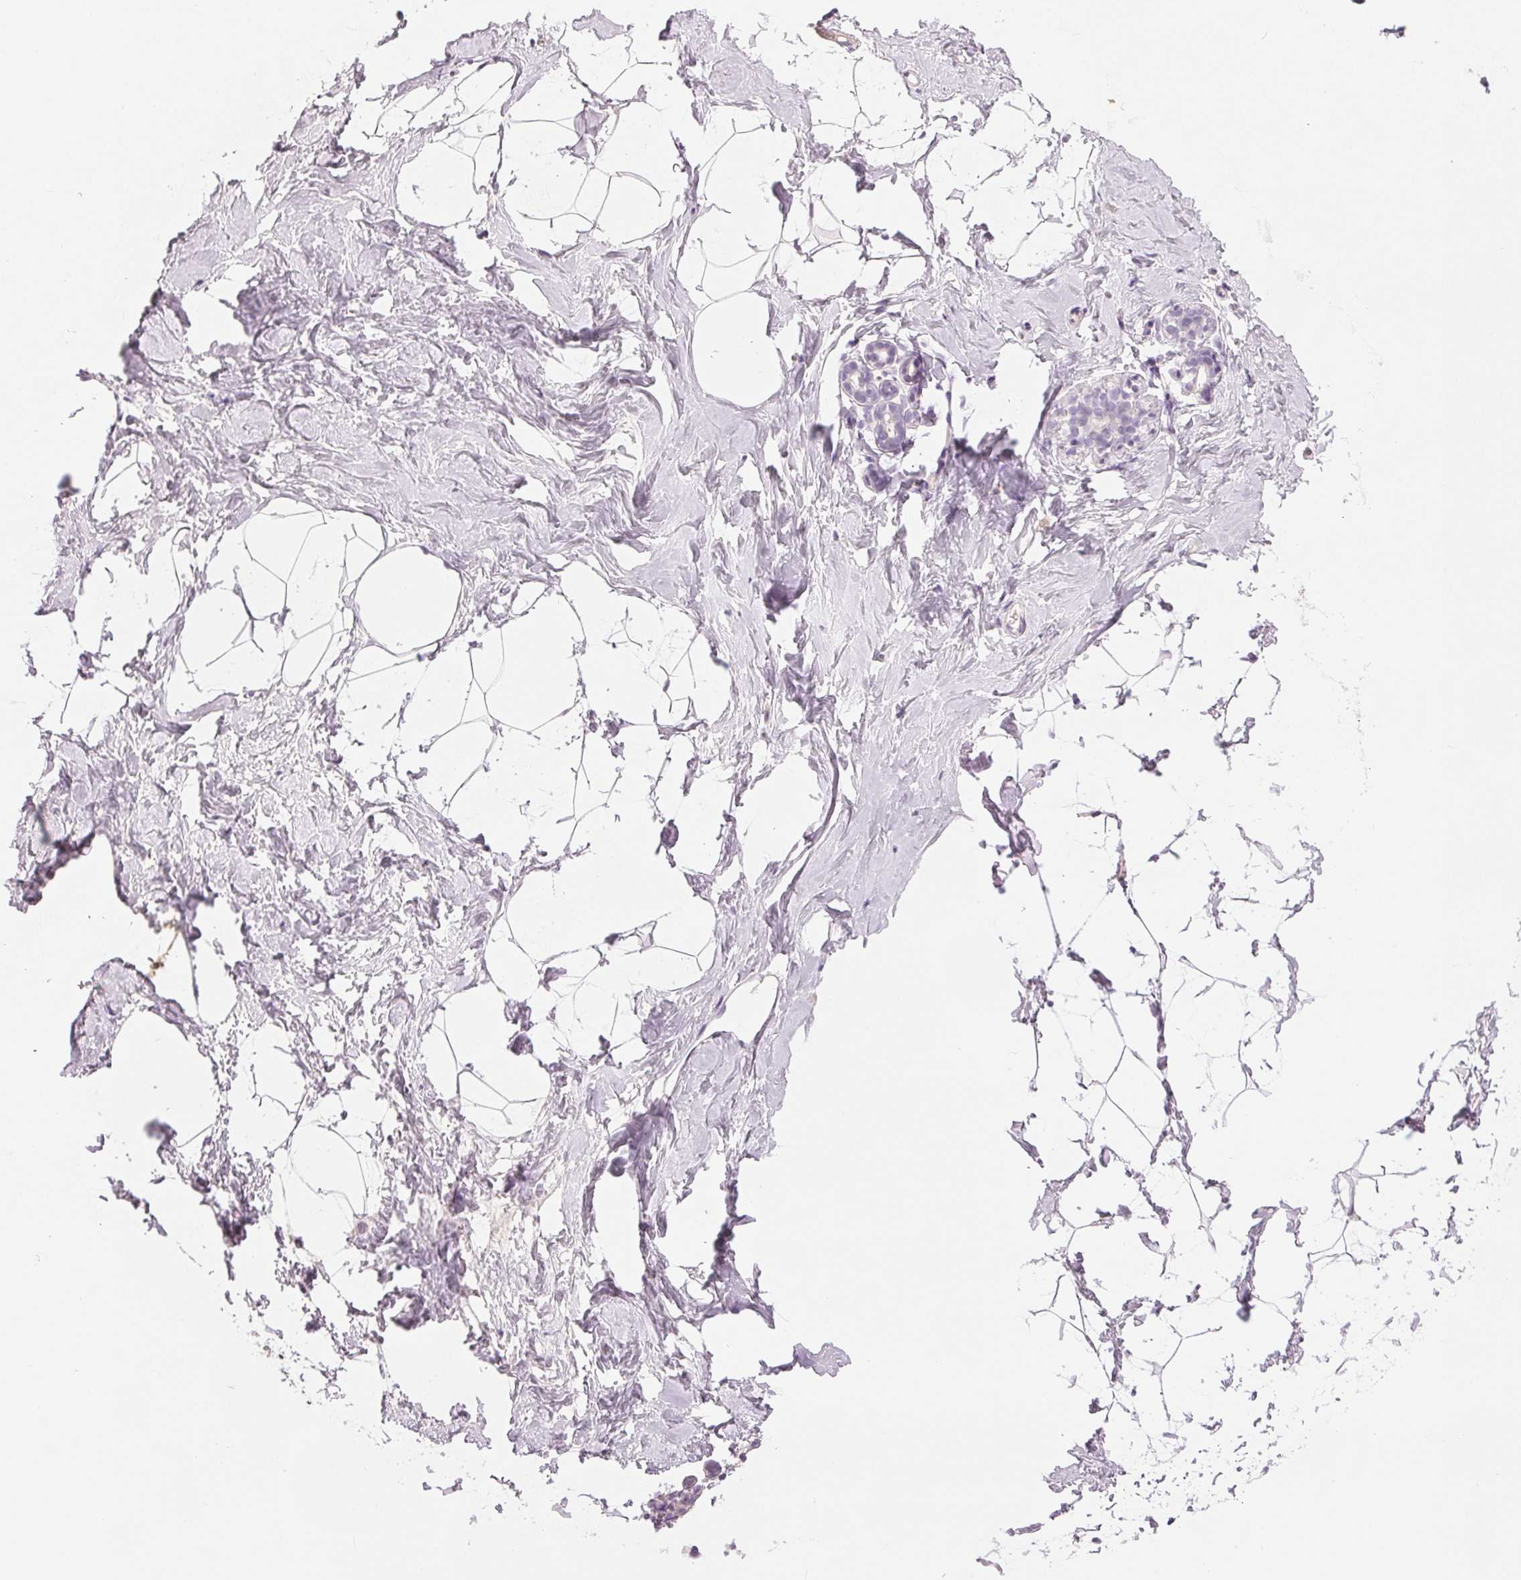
{"staining": {"intensity": "negative", "quantity": "none", "location": "none"}, "tissue": "breast", "cell_type": "Adipocytes", "image_type": "normal", "snomed": [{"axis": "morphology", "description": "Normal tissue, NOS"}, {"axis": "topography", "description": "Breast"}], "caption": "Image shows no protein staining in adipocytes of benign breast. (DAB immunohistochemistry with hematoxylin counter stain).", "gene": "HSF5", "patient": {"sex": "female", "age": 32}}